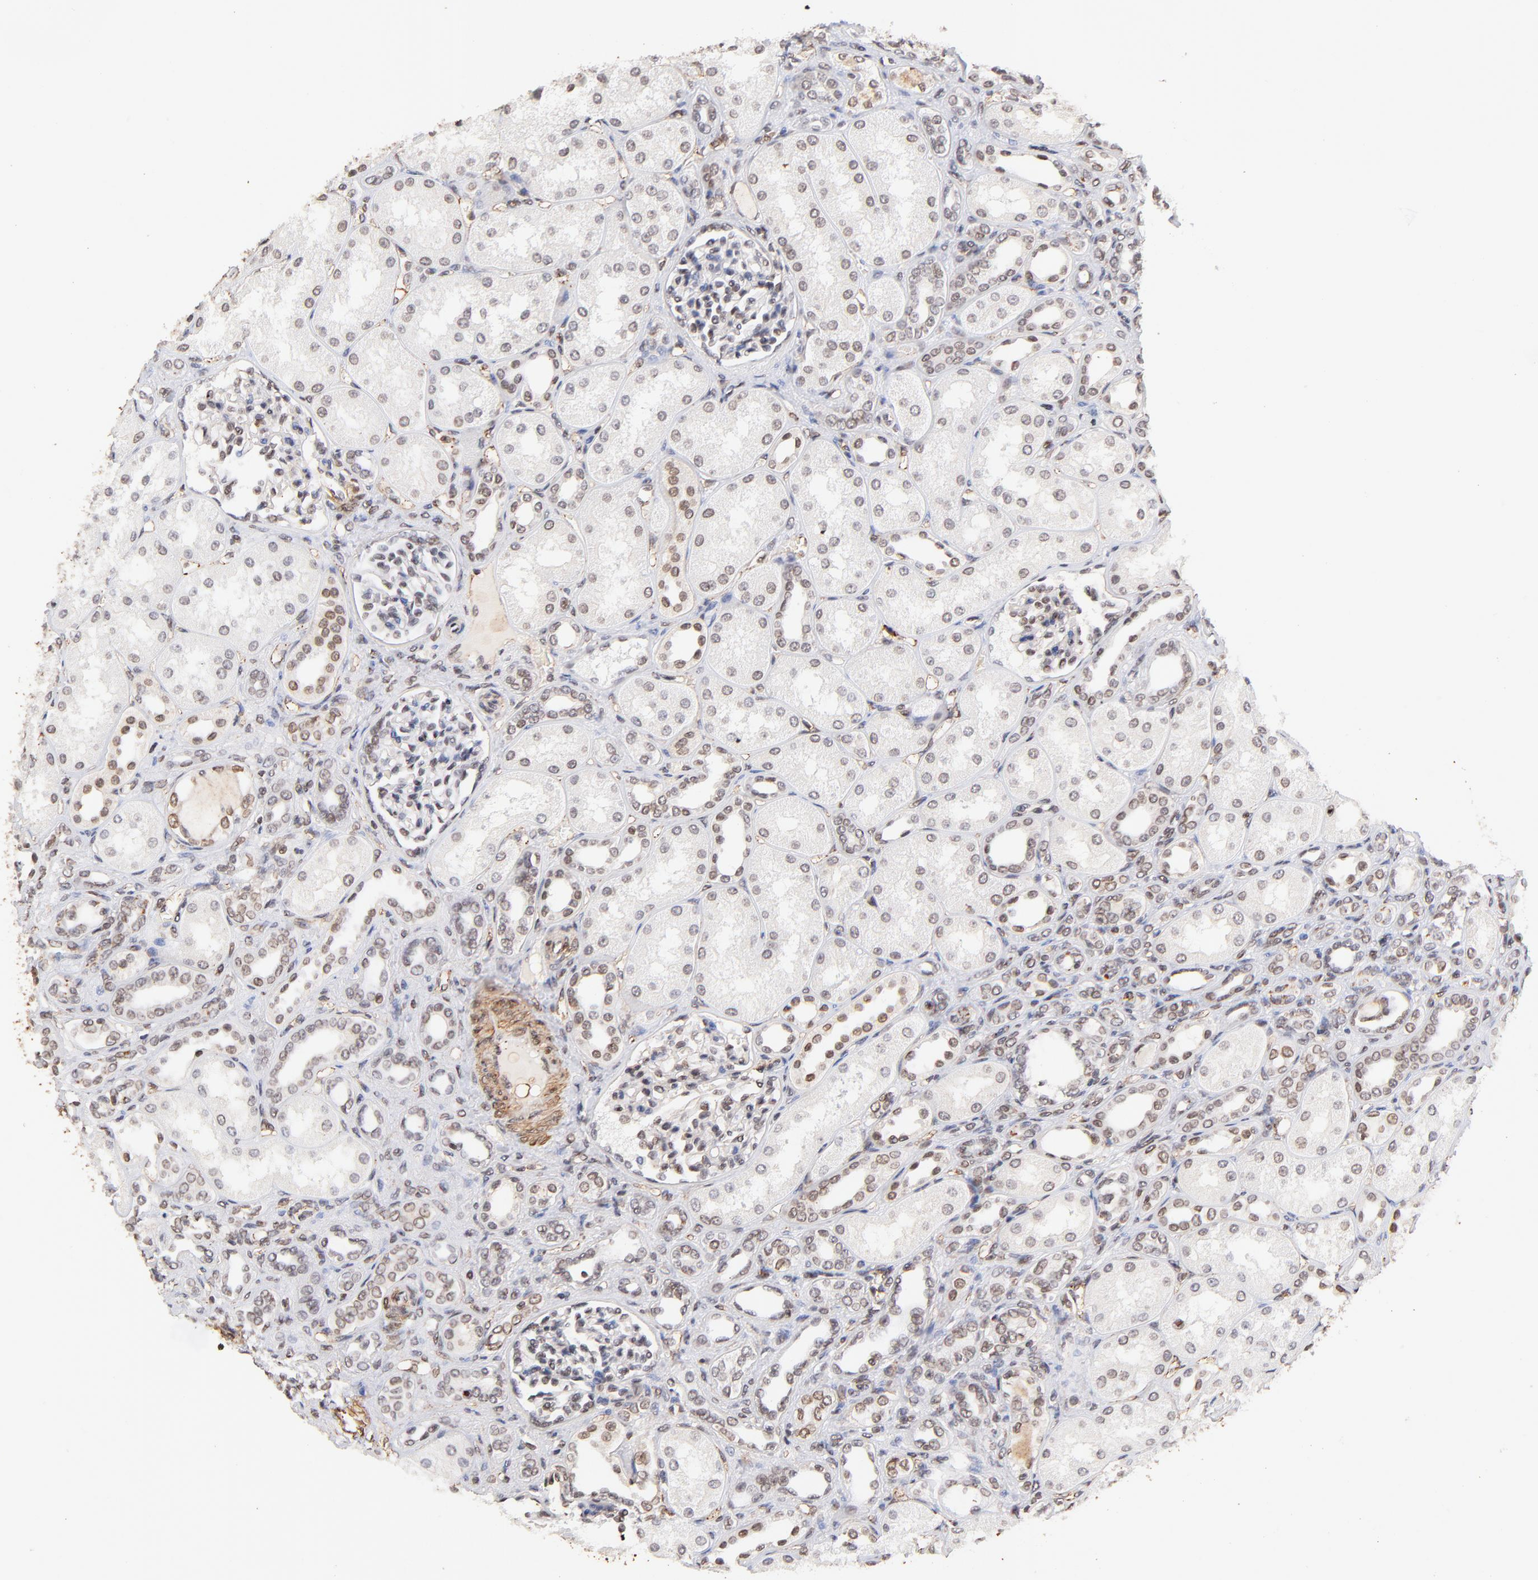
{"staining": {"intensity": "weak", "quantity": "25%-75%", "location": "nuclear"}, "tissue": "kidney", "cell_type": "Cells in glomeruli", "image_type": "normal", "snomed": [{"axis": "morphology", "description": "Normal tissue, NOS"}, {"axis": "topography", "description": "Kidney"}], "caption": "A high-resolution image shows immunohistochemistry staining of unremarkable kidney, which demonstrates weak nuclear staining in approximately 25%-75% of cells in glomeruli. Nuclei are stained in blue.", "gene": "ZFP92", "patient": {"sex": "male", "age": 7}}